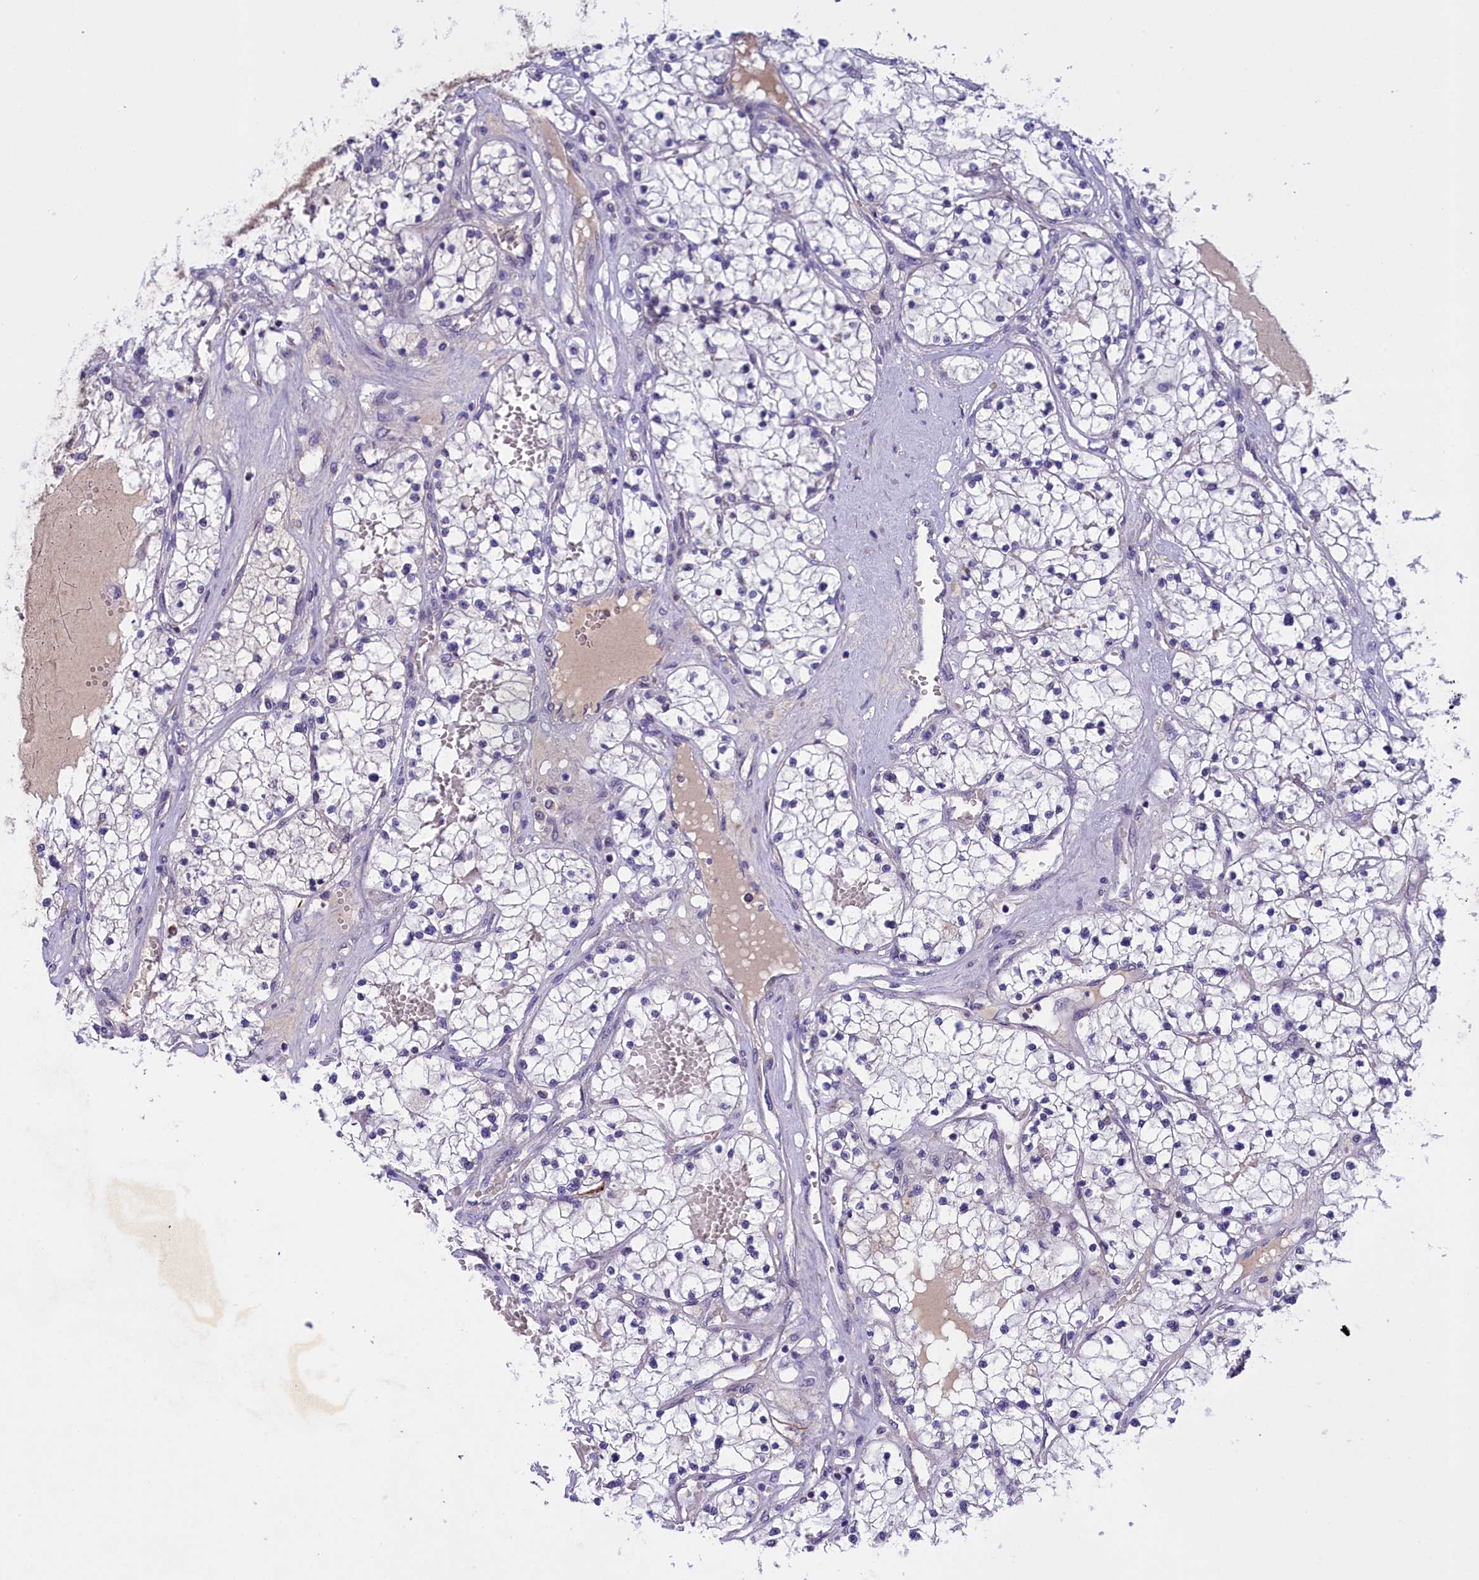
{"staining": {"intensity": "negative", "quantity": "none", "location": "none"}, "tissue": "renal cancer", "cell_type": "Tumor cells", "image_type": "cancer", "snomed": [{"axis": "morphology", "description": "Normal tissue, NOS"}, {"axis": "morphology", "description": "Adenocarcinoma, NOS"}, {"axis": "topography", "description": "Kidney"}], "caption": "IHC of renal adenocarcinoma shows no positivity in tumor cells. Brightfield microscopy of immunohistochemistry stained with DAB (3,3'-diaminobenzidine) (brown) and hematoxylin (blue), captured at high magnification.", "gene": "FAM149B1", "patient": {"sex": "male", "age": 68}}